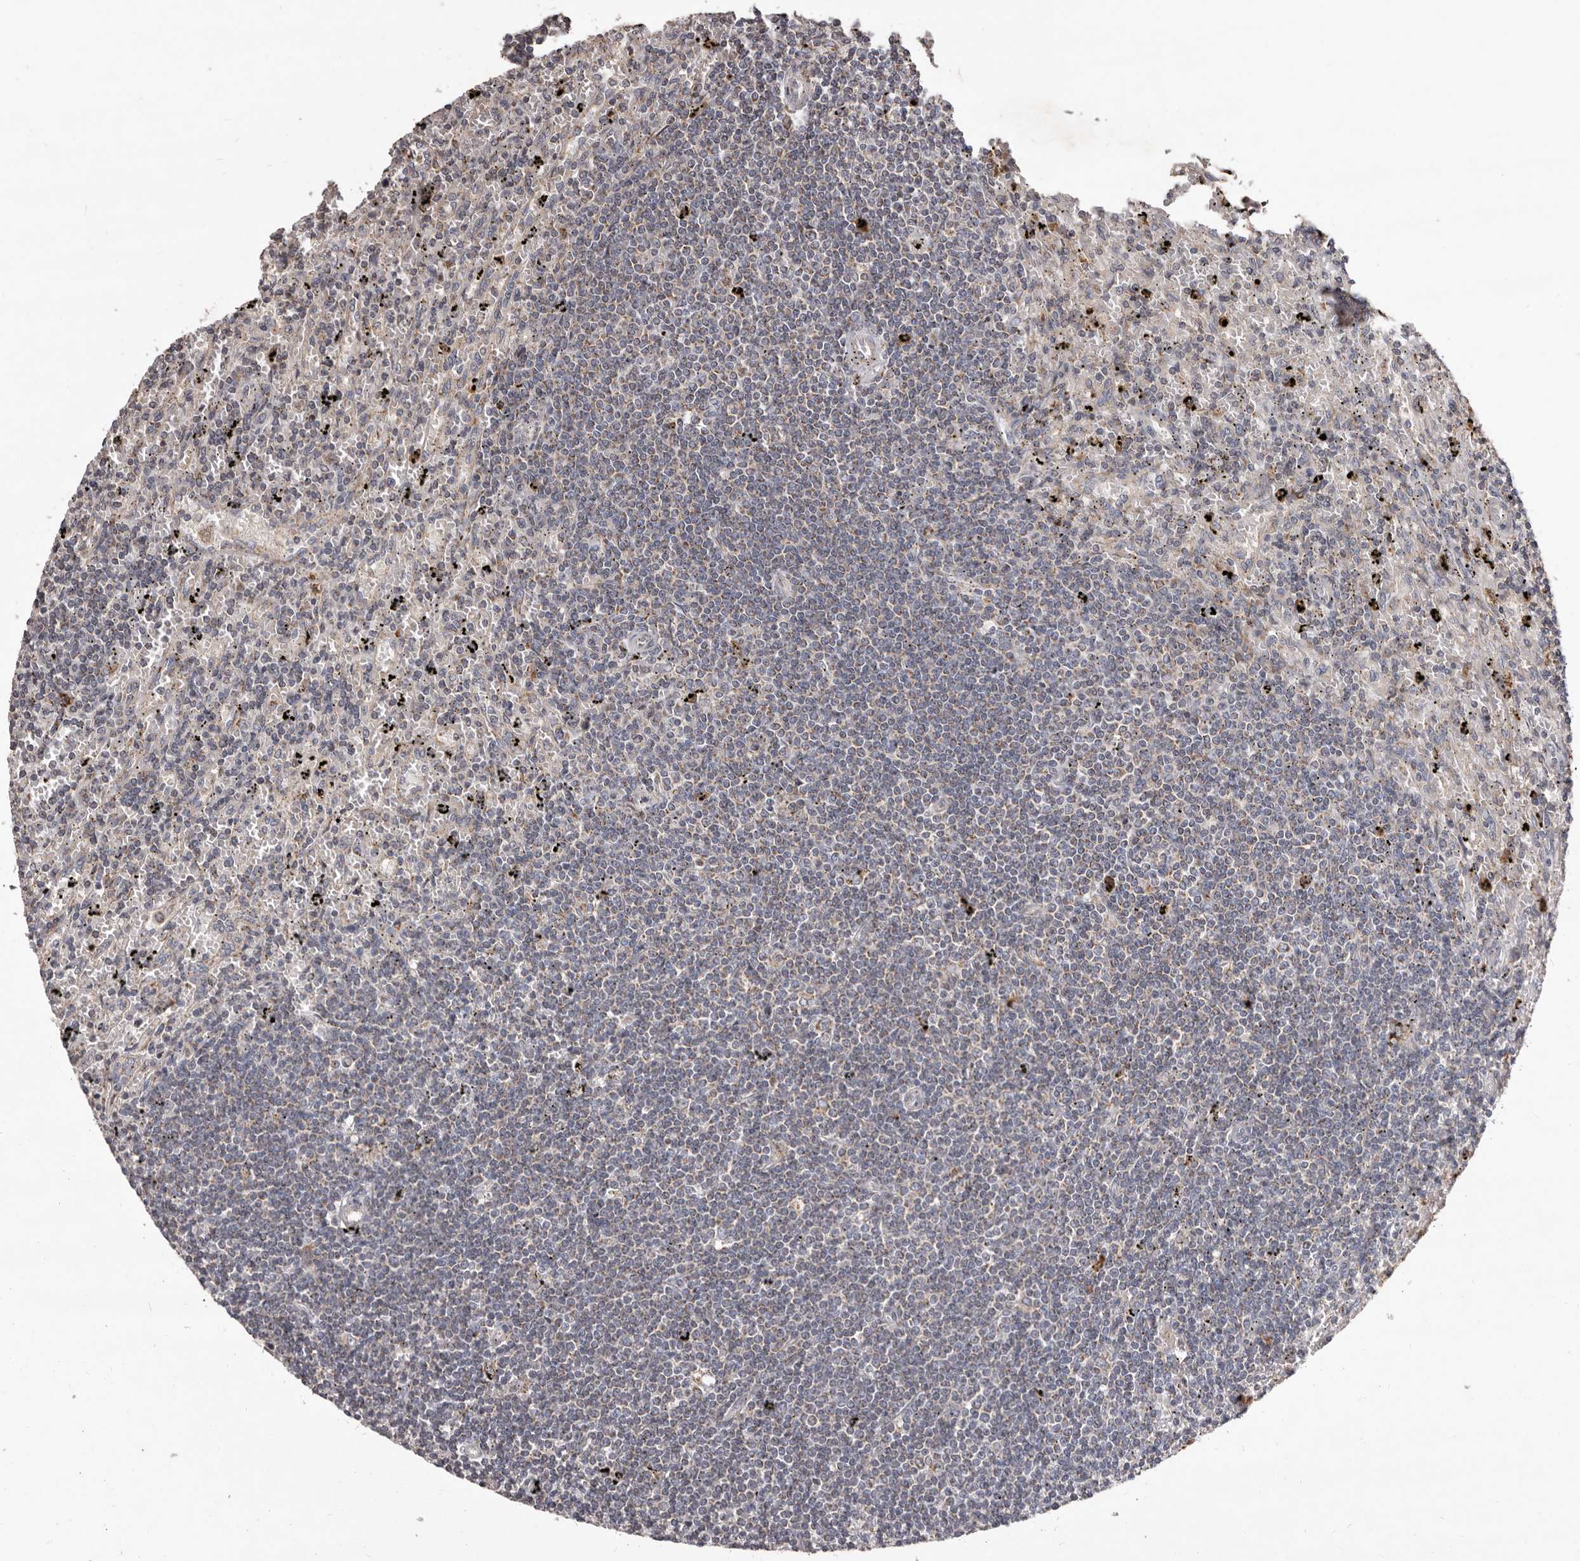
{"staining": {"intensity": "negative", "quantity": "none", "location": "none"}, "tissue": "lymphoma", "cell_type": "Tumor cells", "image_type": "cancer", "snomed": [{"axis": "morphology", "description": "Malignant lymphoma, non-Hodgkin's type, Low grade"}, {"axis": "topography", "description": "Spleen"}], "caption": "High power microscopy histopathology image of an immunohistochemistry (IHC) histopathology image of lymphoma, revealing no significant positivity in tumor cells. (DAB (3,3'-diaminobenzidine) immunohistochemistry with hematoxylin counter stain).", "gene": "CXCL14", "patient": {"sex": "male", "age": 76}}